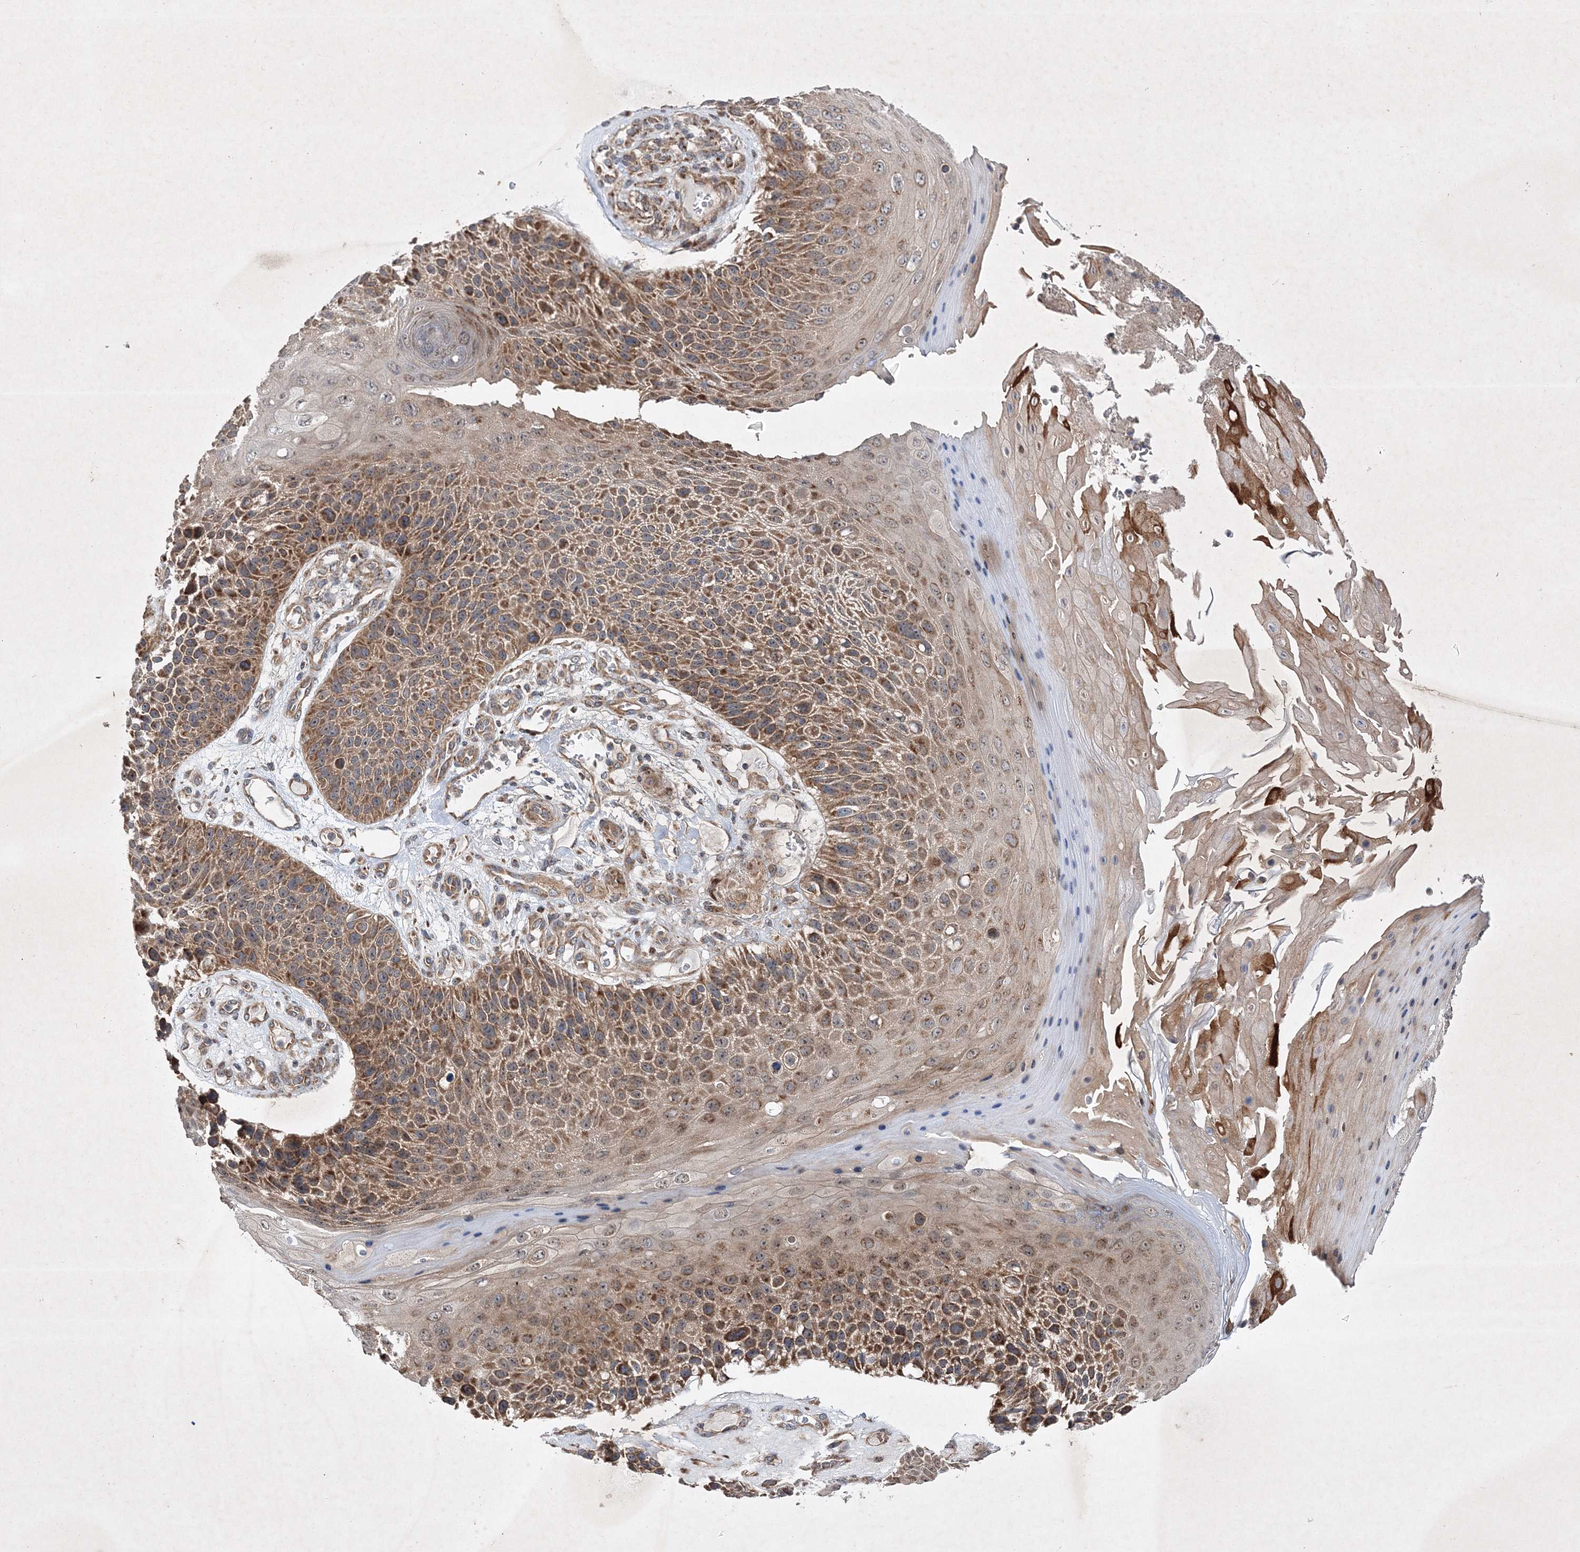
{"staining": {"intensity": "moderate", "quantity": ">75%", "location": "cytoplasmic/membranous"}, "tissue": "skin cancer", "cell_type": "Tumor cells", "image_type": "cancer", "snomed": [{"axis": "morphology", "description": "Squamous cell carcinoma, NOS"}, {"axis": "topography", "description": "Skin"}], "caption": "Protein expression analysis of human skin cancer (squamous cell carcinoma) reveals moderate cytoplasmic/membranous staining in approximately >75% of tumor cells.", "gene": "SCRN3", "patient": {"sex": "female", "age": 88}}